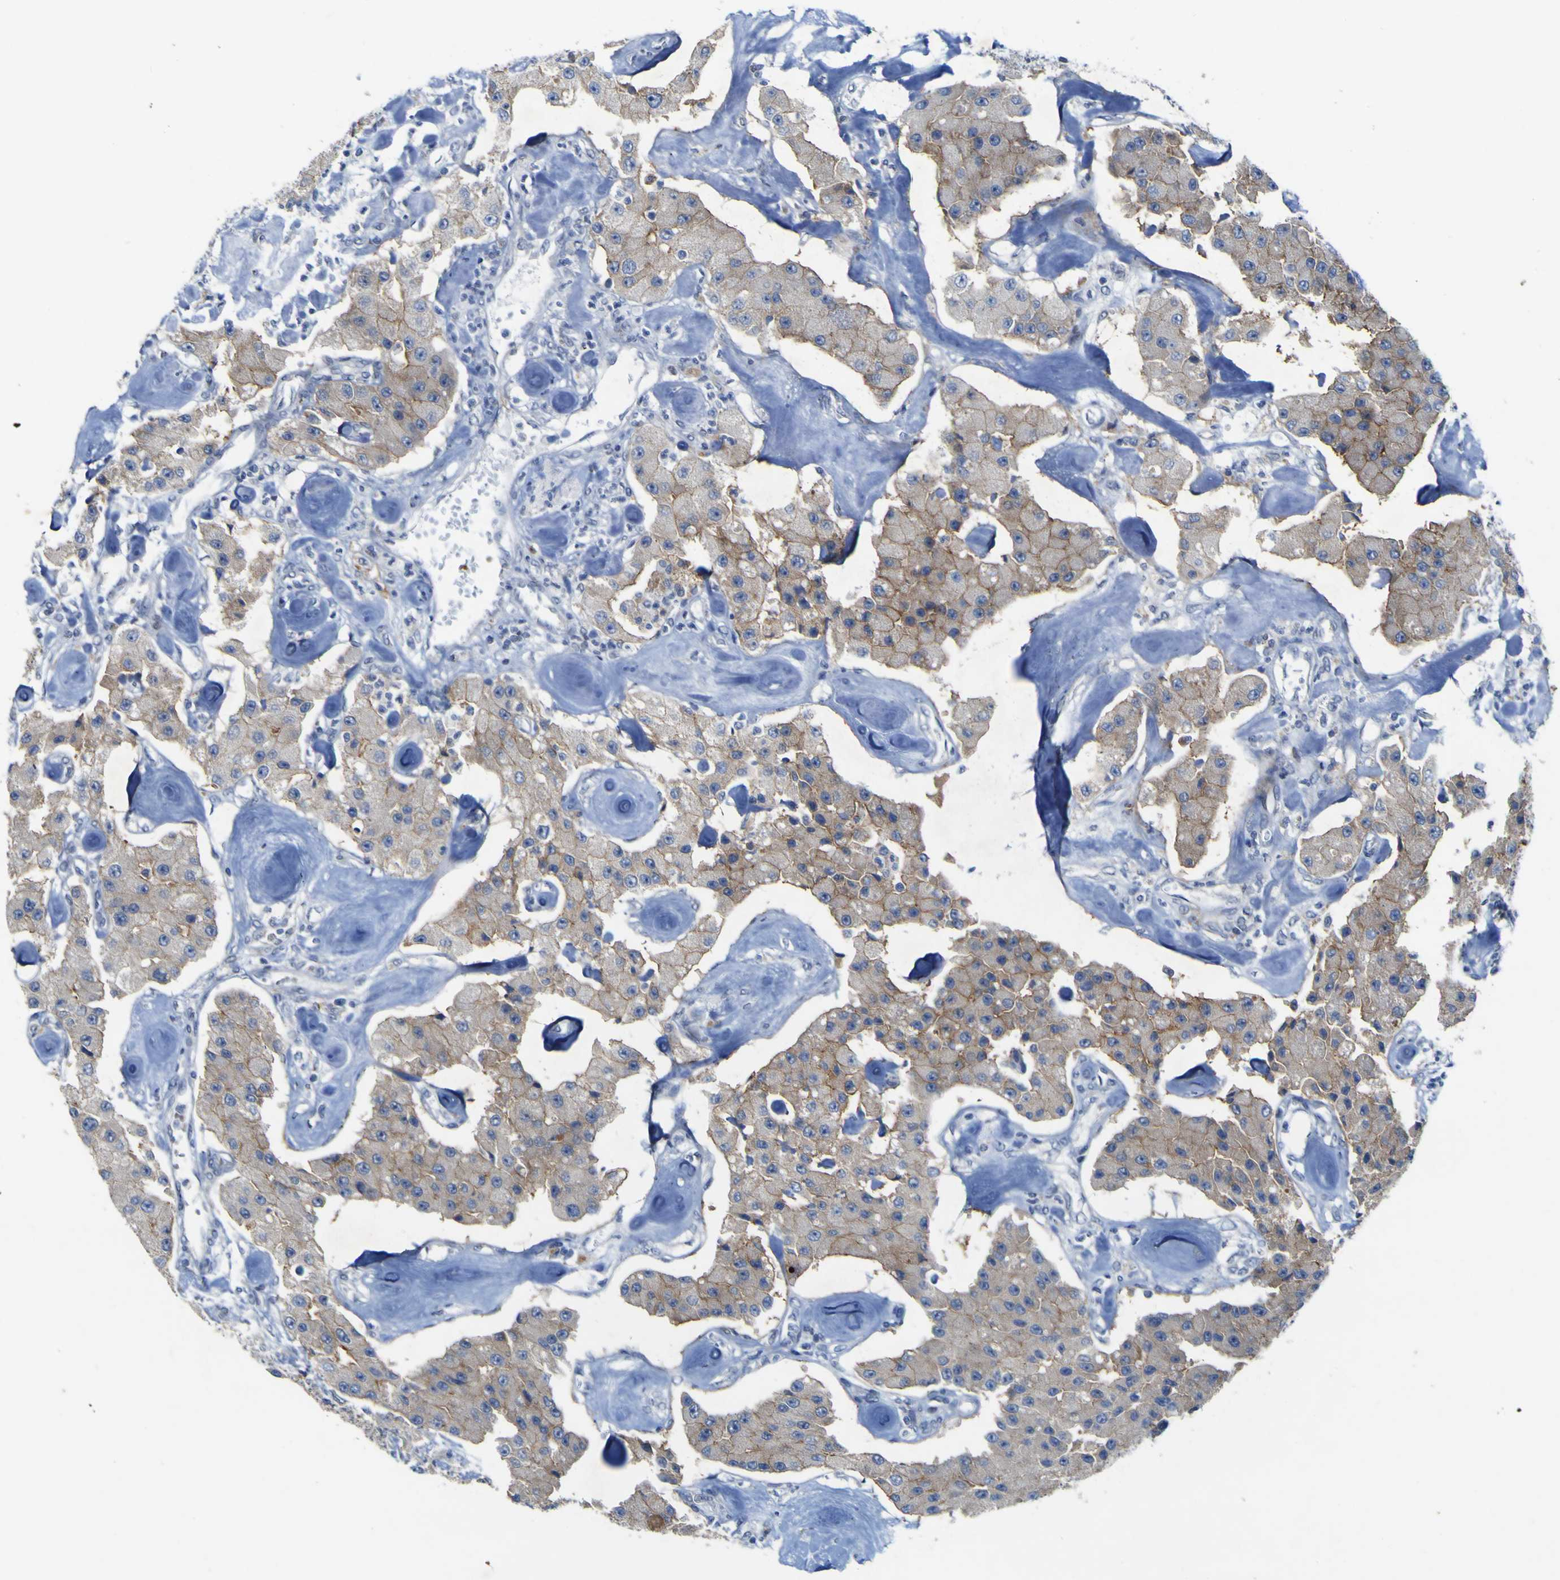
{"staining": {"intensity": "negative", "quantity": "none", "location": "none"}, "tissue": "carcinoid", "cell_type": "Tumor cells", "image_type": "cancer", "snomed": [{"axis": "morphology", "description": "Carcinoid, malignant, NOS"}, {"axis": "topography", "description": "Pancreas"}], "caption": "An immunohistochemistry photomicrograph of malignant carcinoid is shown. There is no staining in tumor cells of malignant carcinoid.", "gene": "NAV1", "patient": {"sex": "male", "age": 41}}